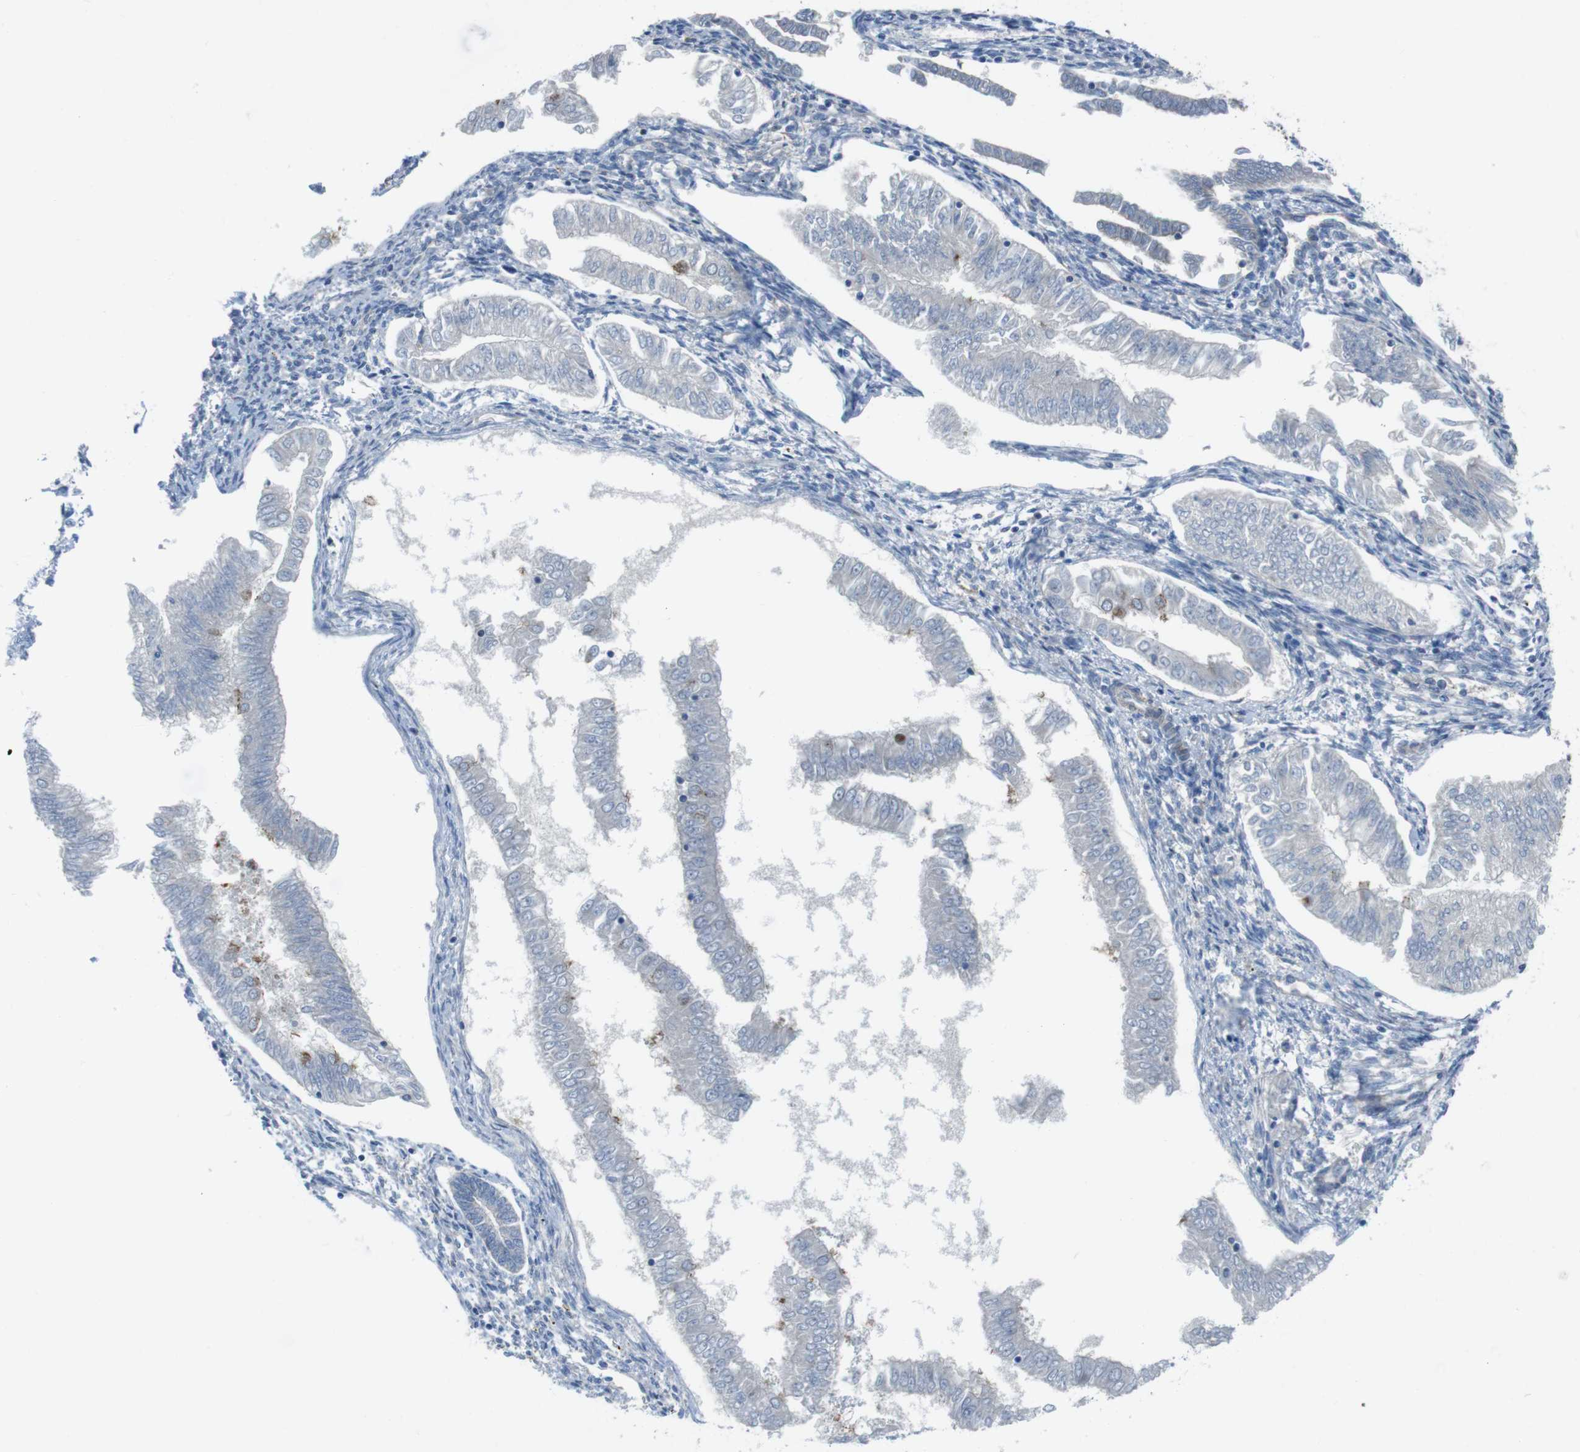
{"staining": {"intensity": "negative", "quantity": "none", "location": "none"}, "tissue": "endometrial cancer", "cell_type": "Tumor cells", "image_type": "cancer", "snomed": [{"axis": "morphology", "description": "Adenocarcinoma, NOS"}, {"axis": "topography", "description": "Endometrium"}], "caption": "High power microscopy image of an immunohistochemistry (IHC) photomicrograph of adenocarcinoma (endometrial), revealing no significant positivity in tumor cells. Brightfield microscopy of IHC stained with DAB (3,3'-diaminobenzidine) (brown) and hematoxylin (blue), captured at high magnification.", "gene": "FAM174B", "patient": {"sex": "female", "age": 53}}